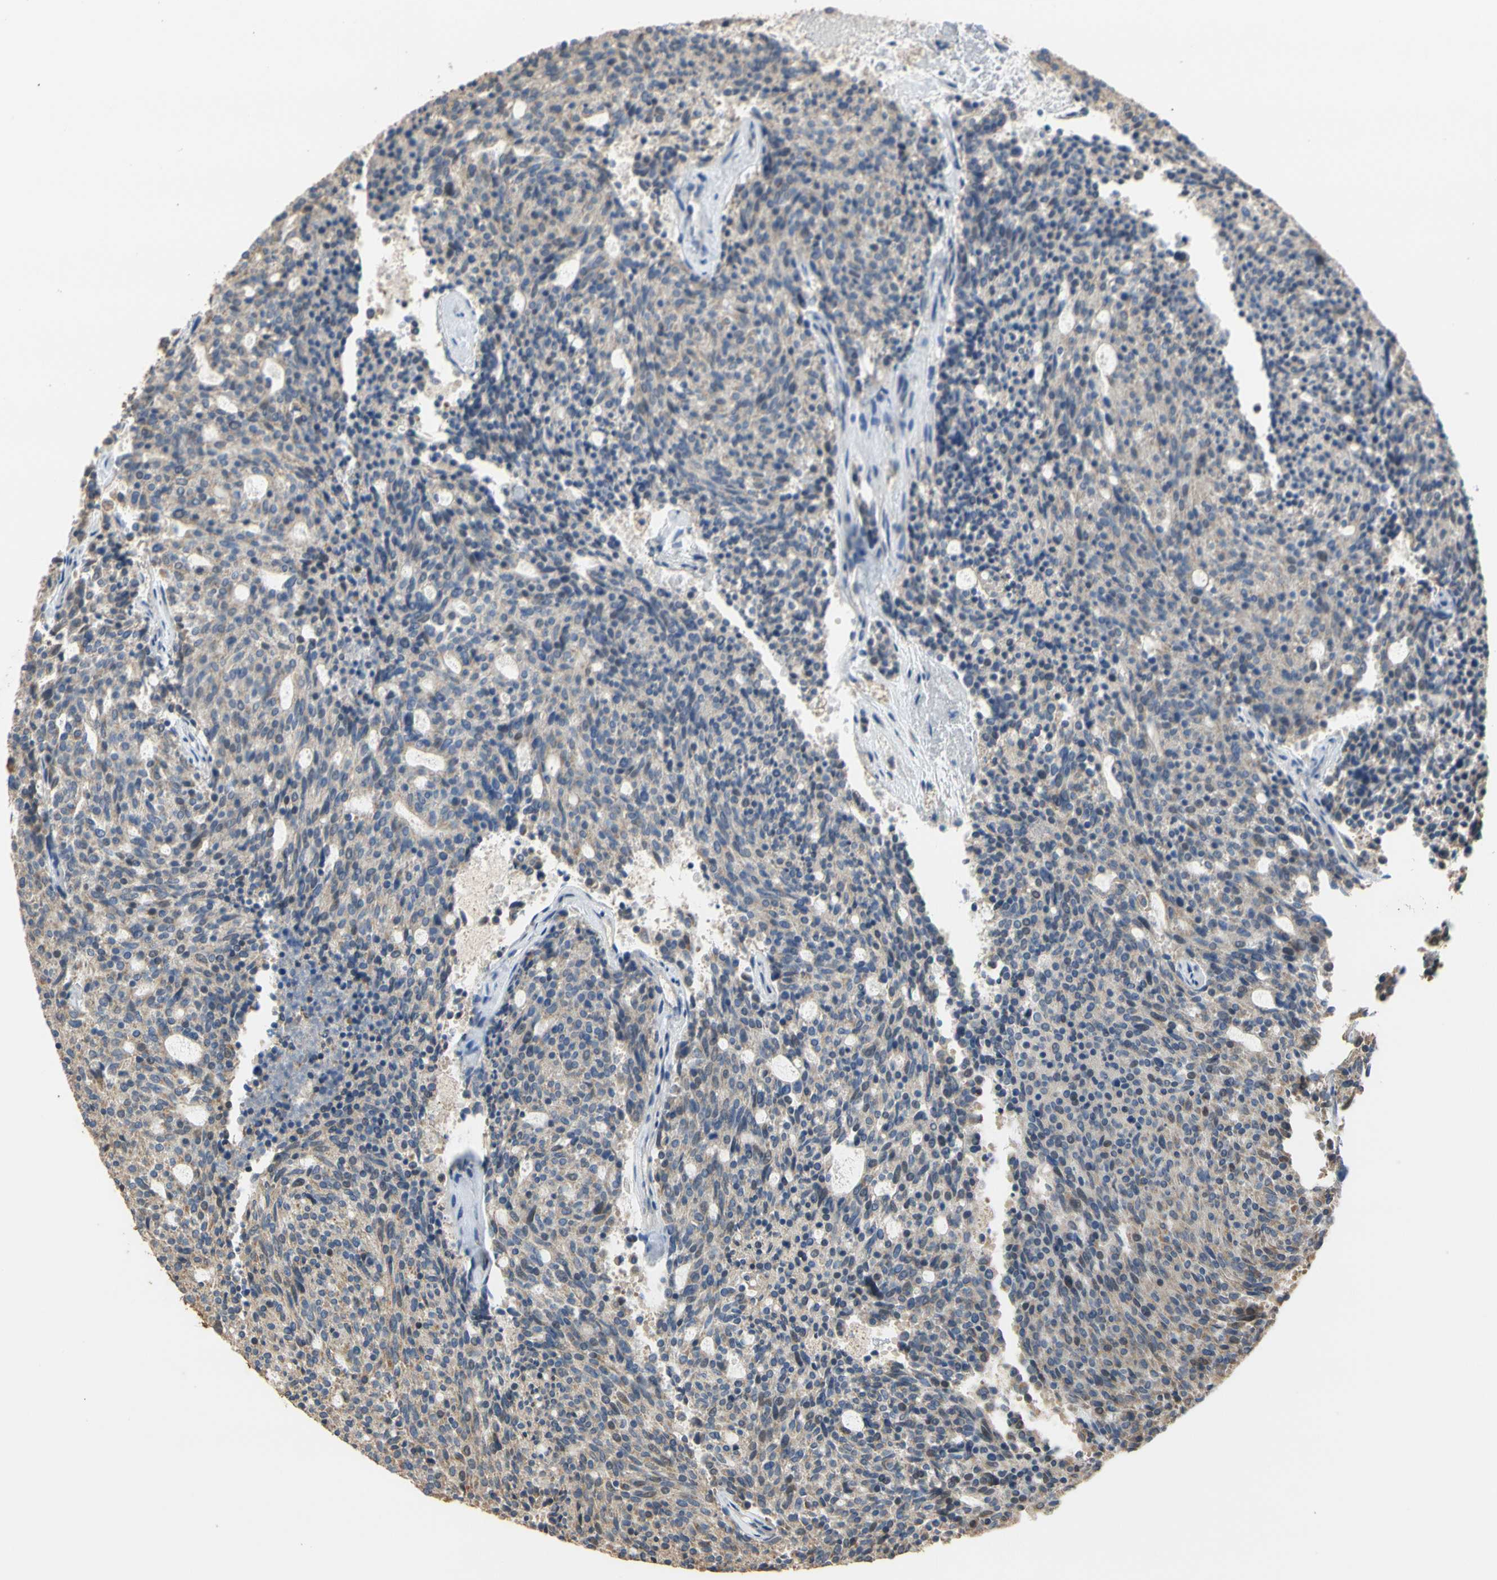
{"staining": {"intensity": "moderate", "quantity": ">75%", "location": "cytoplasmic/membranous"}, "tissue": "carcinoid", "cell_type": "Tumor cells", "image_type": "cancer", "snomed": [{"axis": "morphology", "description": "Carcinoid, malignant, NOS"}, {"axis": "topography", "description": "Pancreas"}], "caption": "An immunohistochemistry (IHC) photomicrograph of tumor tissue is shown. Protein staining in brown highlights moderate cytoplasmic/membranous positivity in malignant carcinoid within tumor cells. (IHC, brightfield microscopy, high magnification).", "gene": "ALDH1A2", "patient": {"sex": "female", "age": 54}}